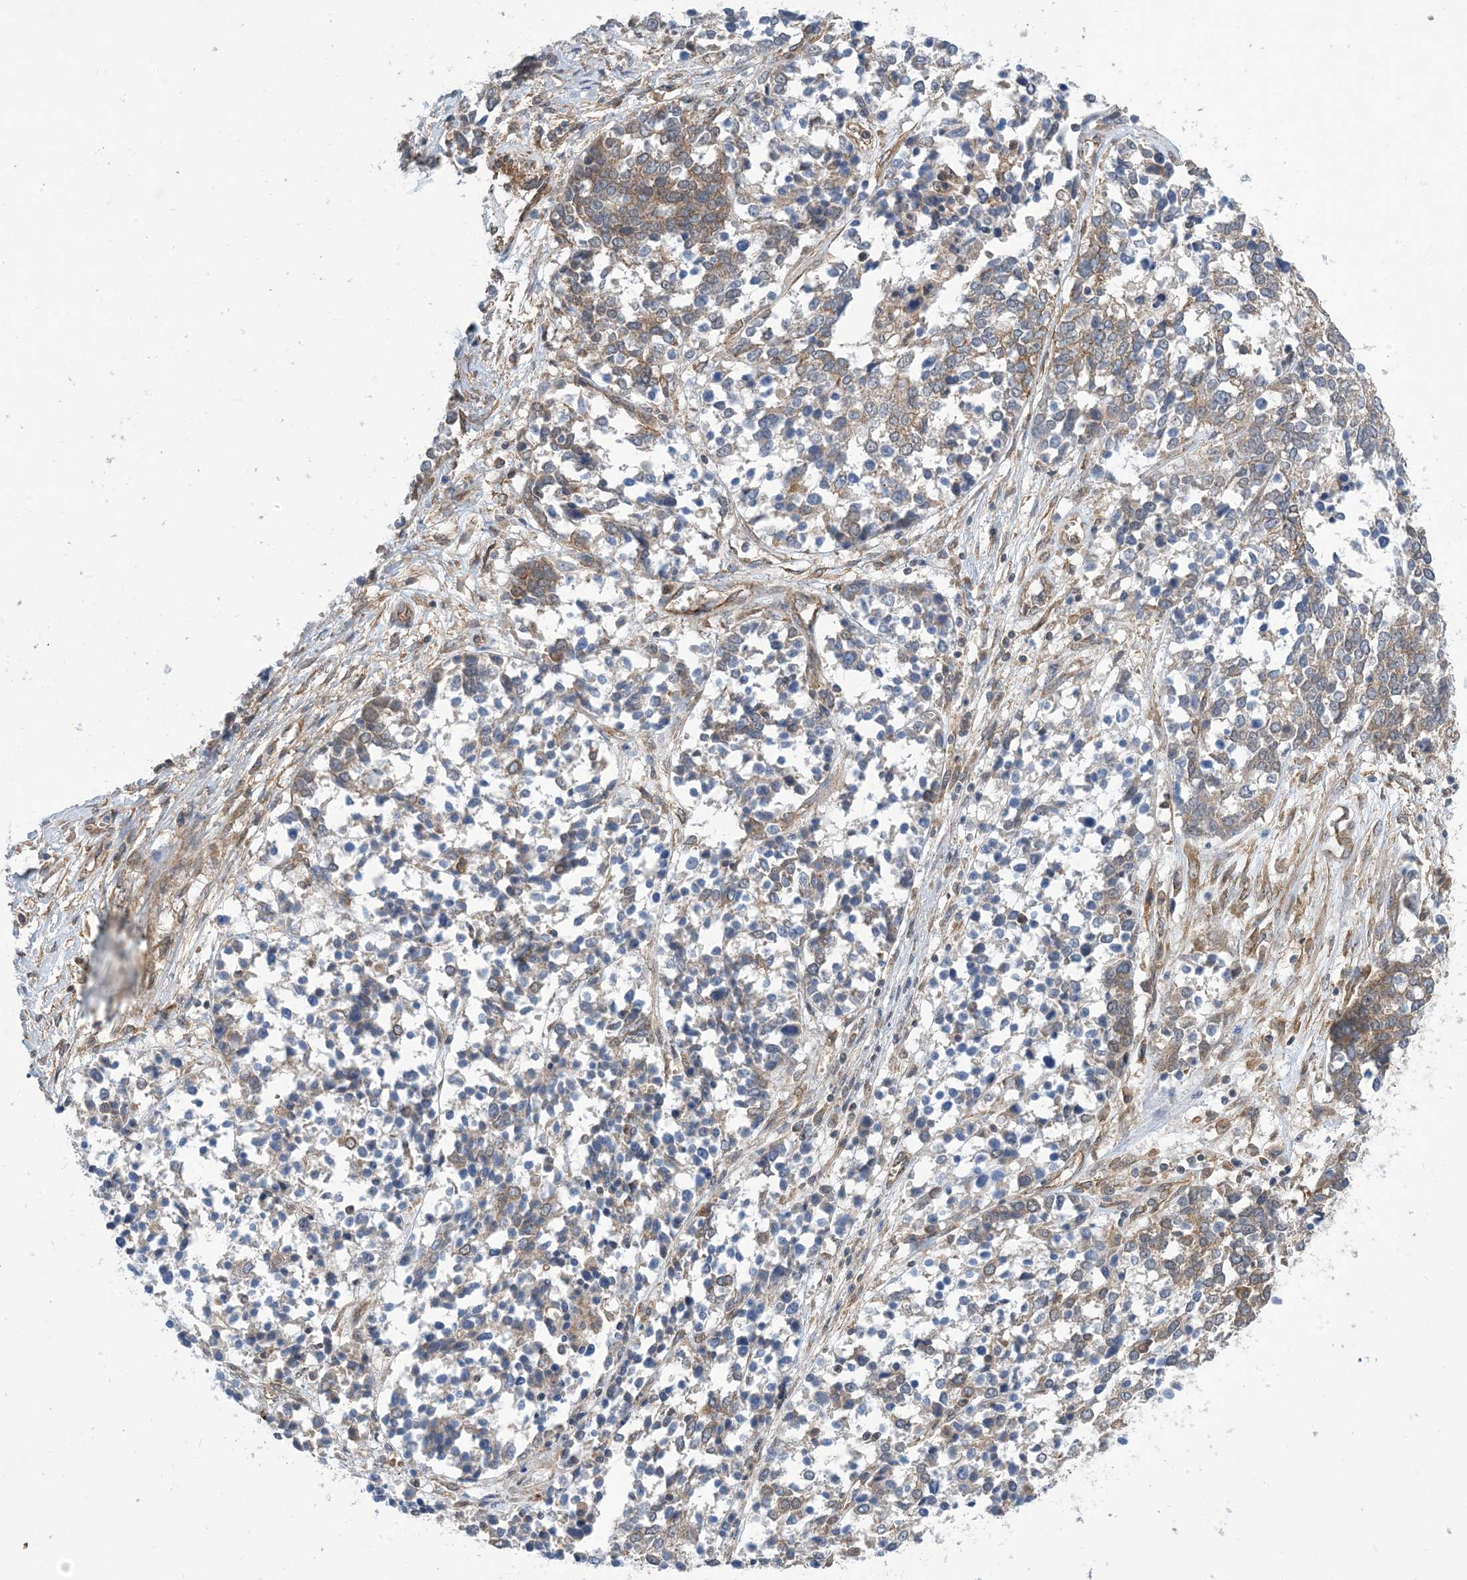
{"staining": {"intensity": "moderate", "quantity": "25%-75%", "location": "cytoplasmic/membranous"}, "tissue": "ovarian cancer", "cell_type": "Tumor cells", "image_type": "cancer", "snomed": [{"axis": "morphology", "description": "Cystadenocarcinoma, serous, NOS"}, {"axis": "topography", "description": "Ovary"}], "caption": "DAB (3,3'-diaminobenzidine) immunohistochemical staining of human serous cystadenocarcinoma (ovarian) reveals moderate cytoplasmic/membranous protein staining in about 25%-75% of tumor cells. (Stains: DAB (3,3'-diaminobenzidine) in brown, nuclei in blue, Microscopy: brightfield microscopy at high magnification).", "gene": "EHBP1", "patient": {"sex": "female", "age": 44}}